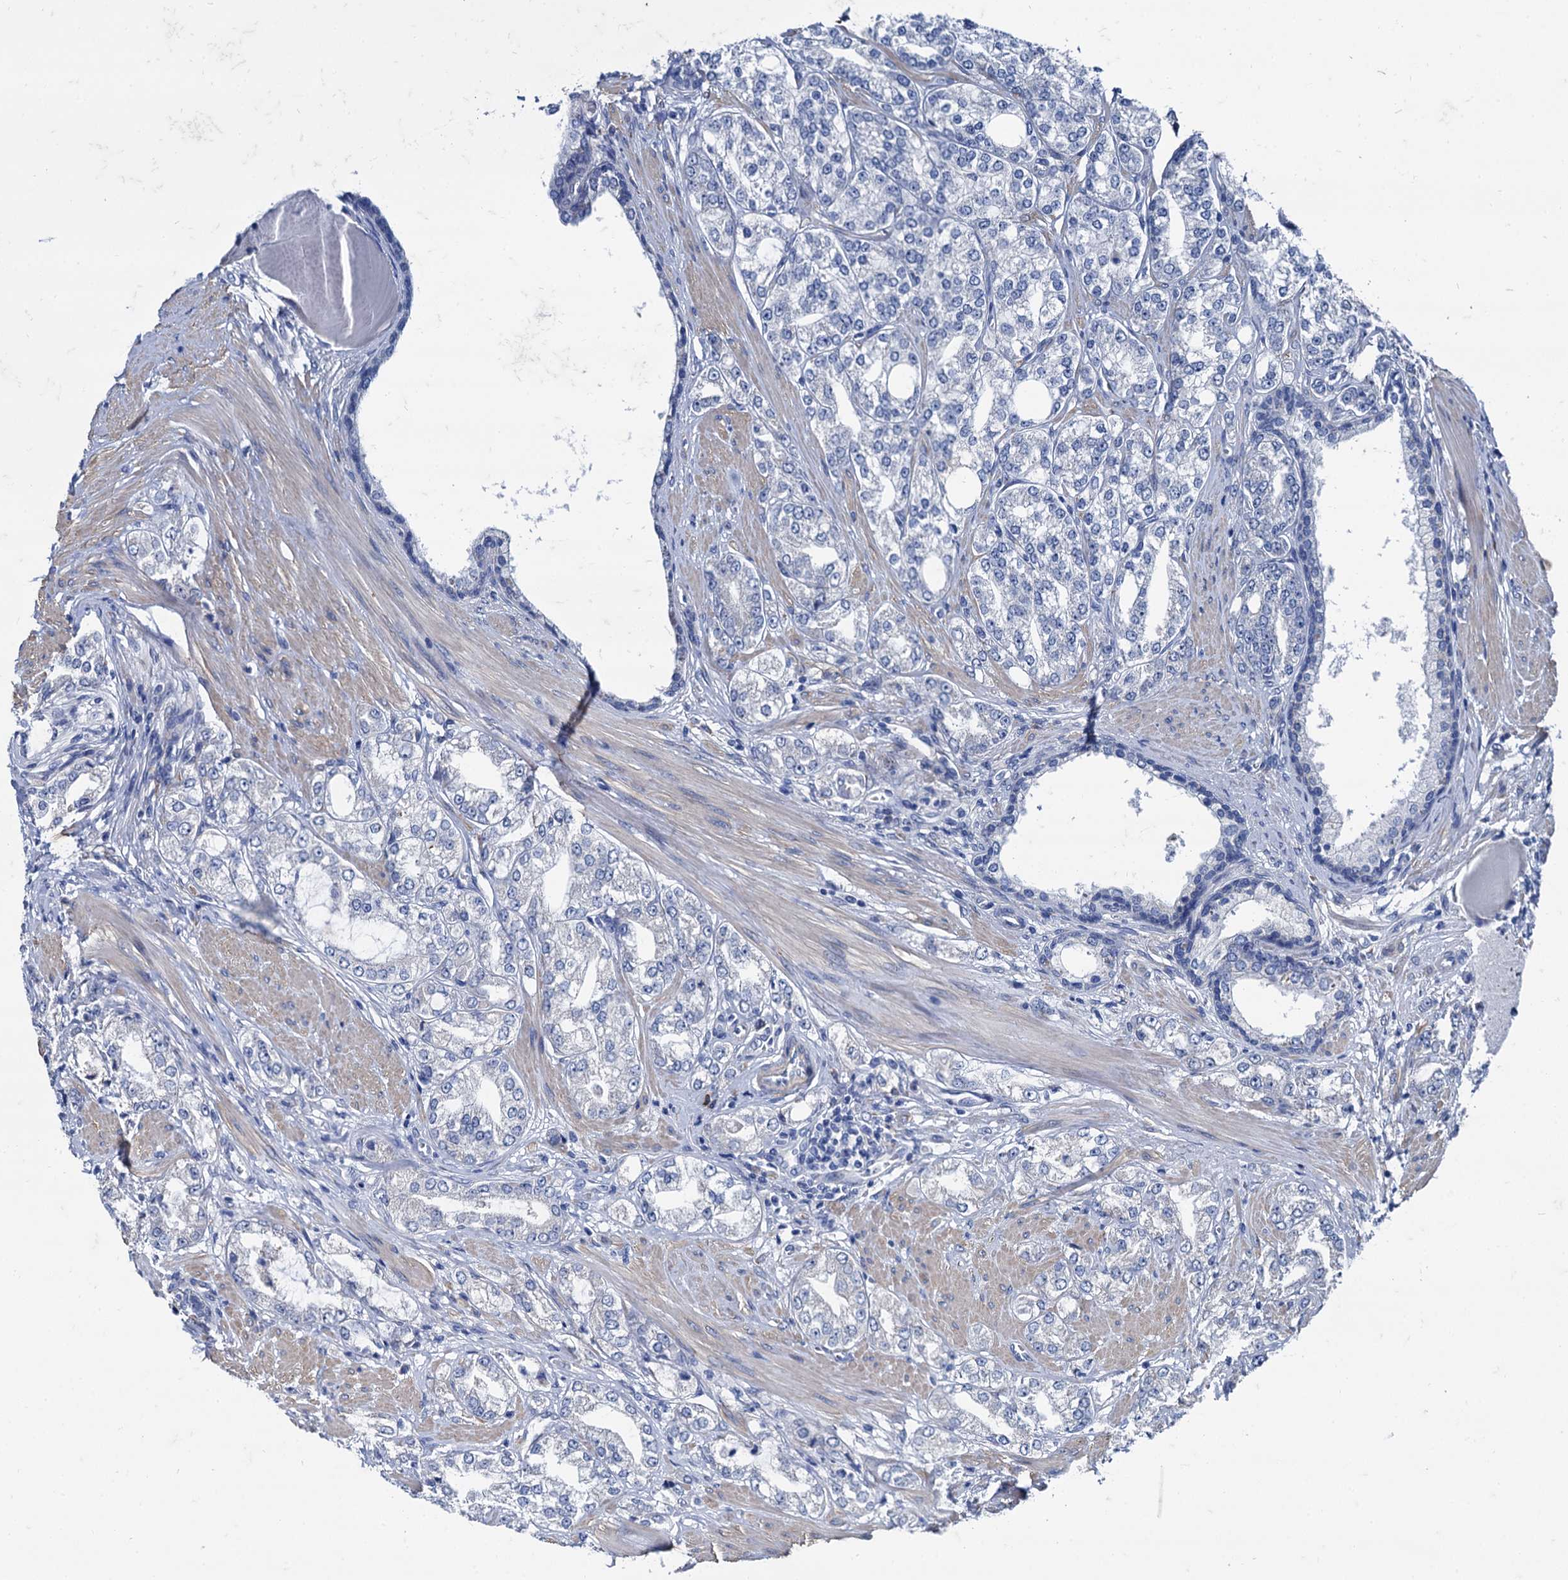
{"staining": {"intensity": "negative", "quantity": "none", "location": "none"}, "tissue": "prostate cancer", "cell_type": "Tumor cells", "image_type": "cancer", "snomed": [{"axis": "morphology", "description": "Adenocarcinoma, High grade"}, {"axis": "topography", "description": "Prostate"}], "caption": "Prostate cancer was stained to show a protein in brown. There is no significant positivity in tumor cells.", "gene": "FOXR2", "patient": {"sex": "male", "age": 73}}